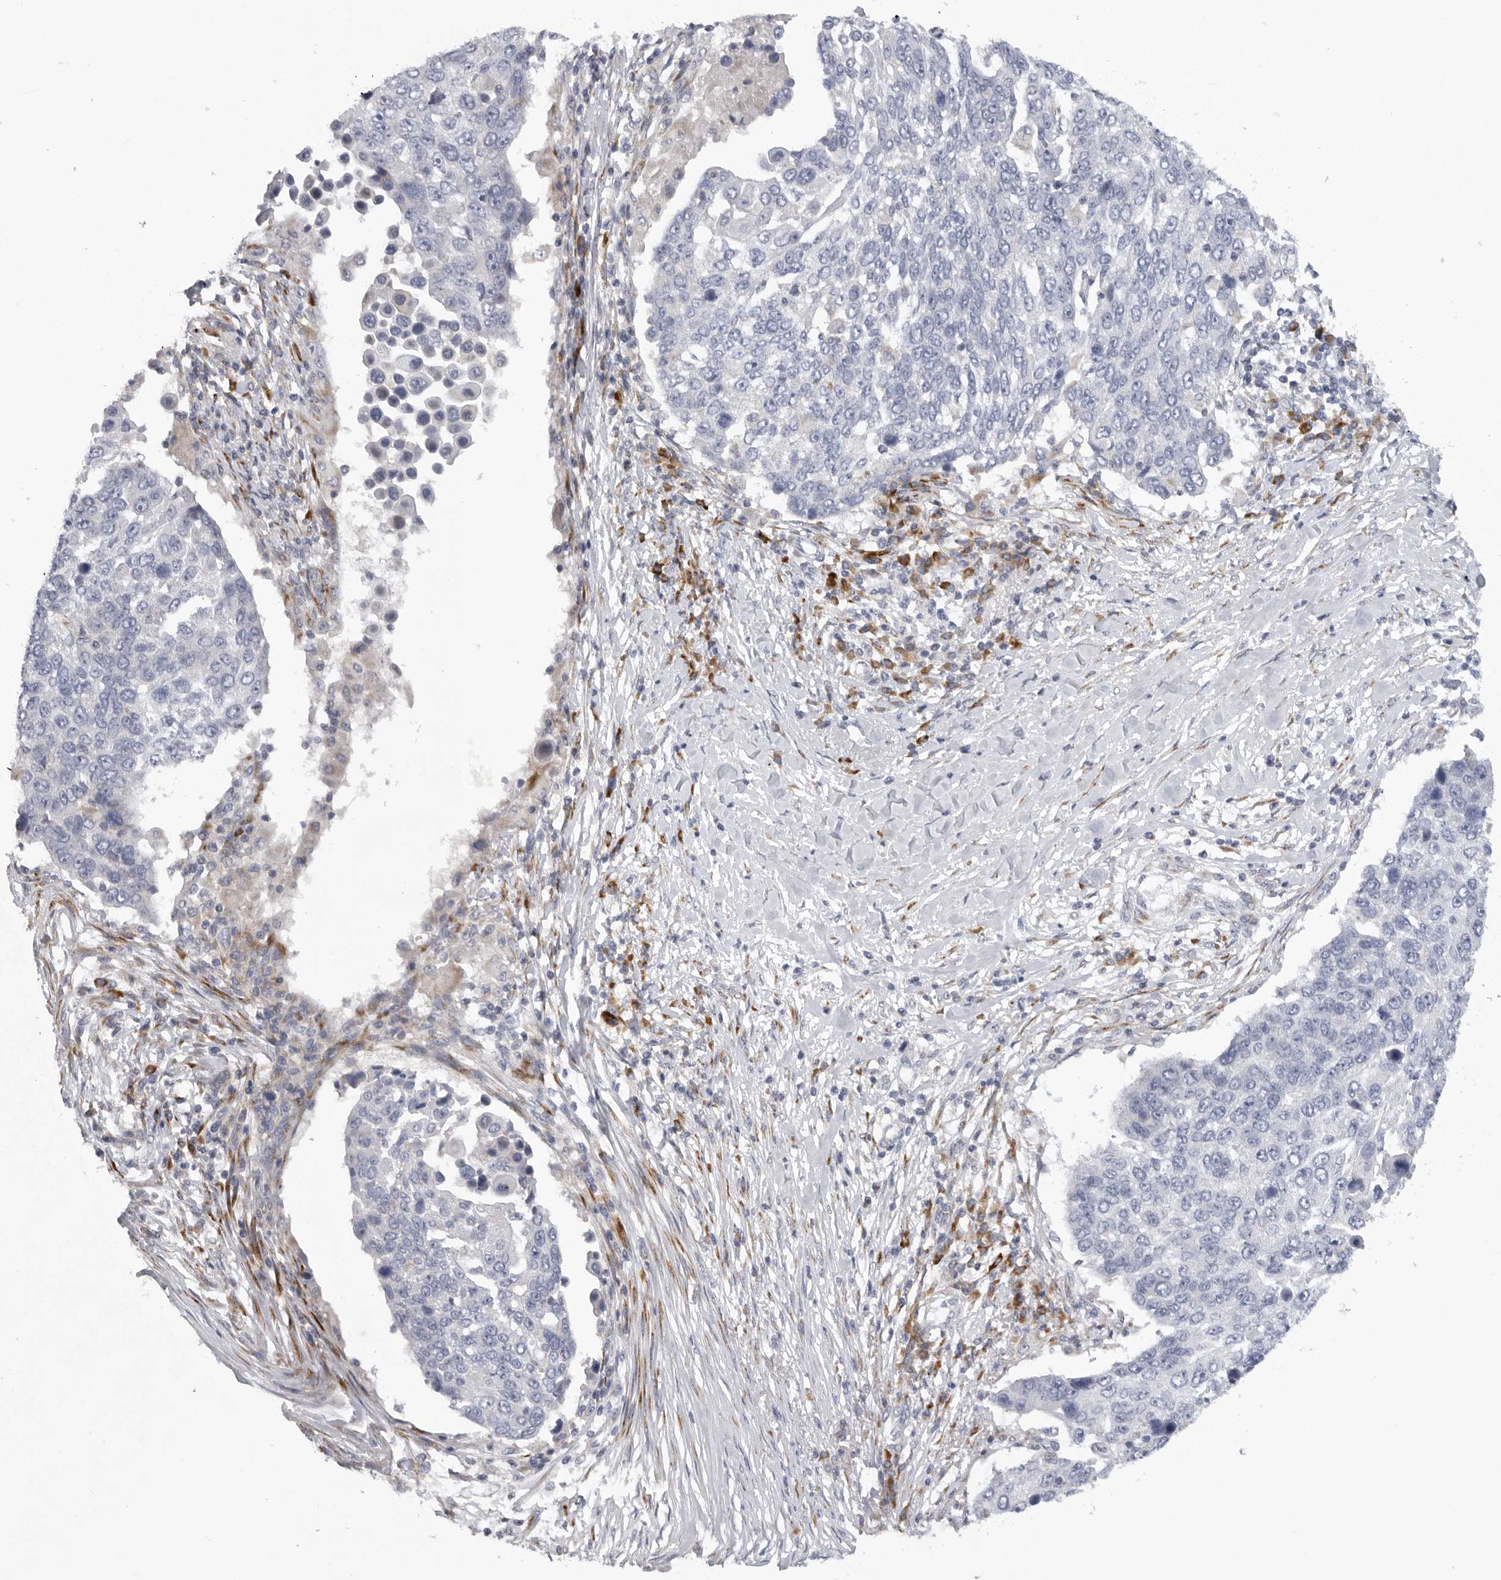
{"staining": {"intensity": "negative", "quantity": "none", "location": "none"}, "tissue": "lung cancer", "cell_type": "Tumor cells", "image_type": "cancer", "snomed": [{"axis": "morphology", "description": "Squamous cell carcinoma, NOS"}, {"axis": "topography", "description": "Lung"}], "caption": "An immunohistochemistry (IHC) micrograph of lung cancer (squamous cell carcinoma) is shown. There is no staining in tumor cells of lung cancer (squamous cell carcinoma). The staining is performed using DAB brown chromogen with nuclei counter-stained in using hematoxylin.", "gene": "USP24", "patient": {"sex": "male", "age": 66}}